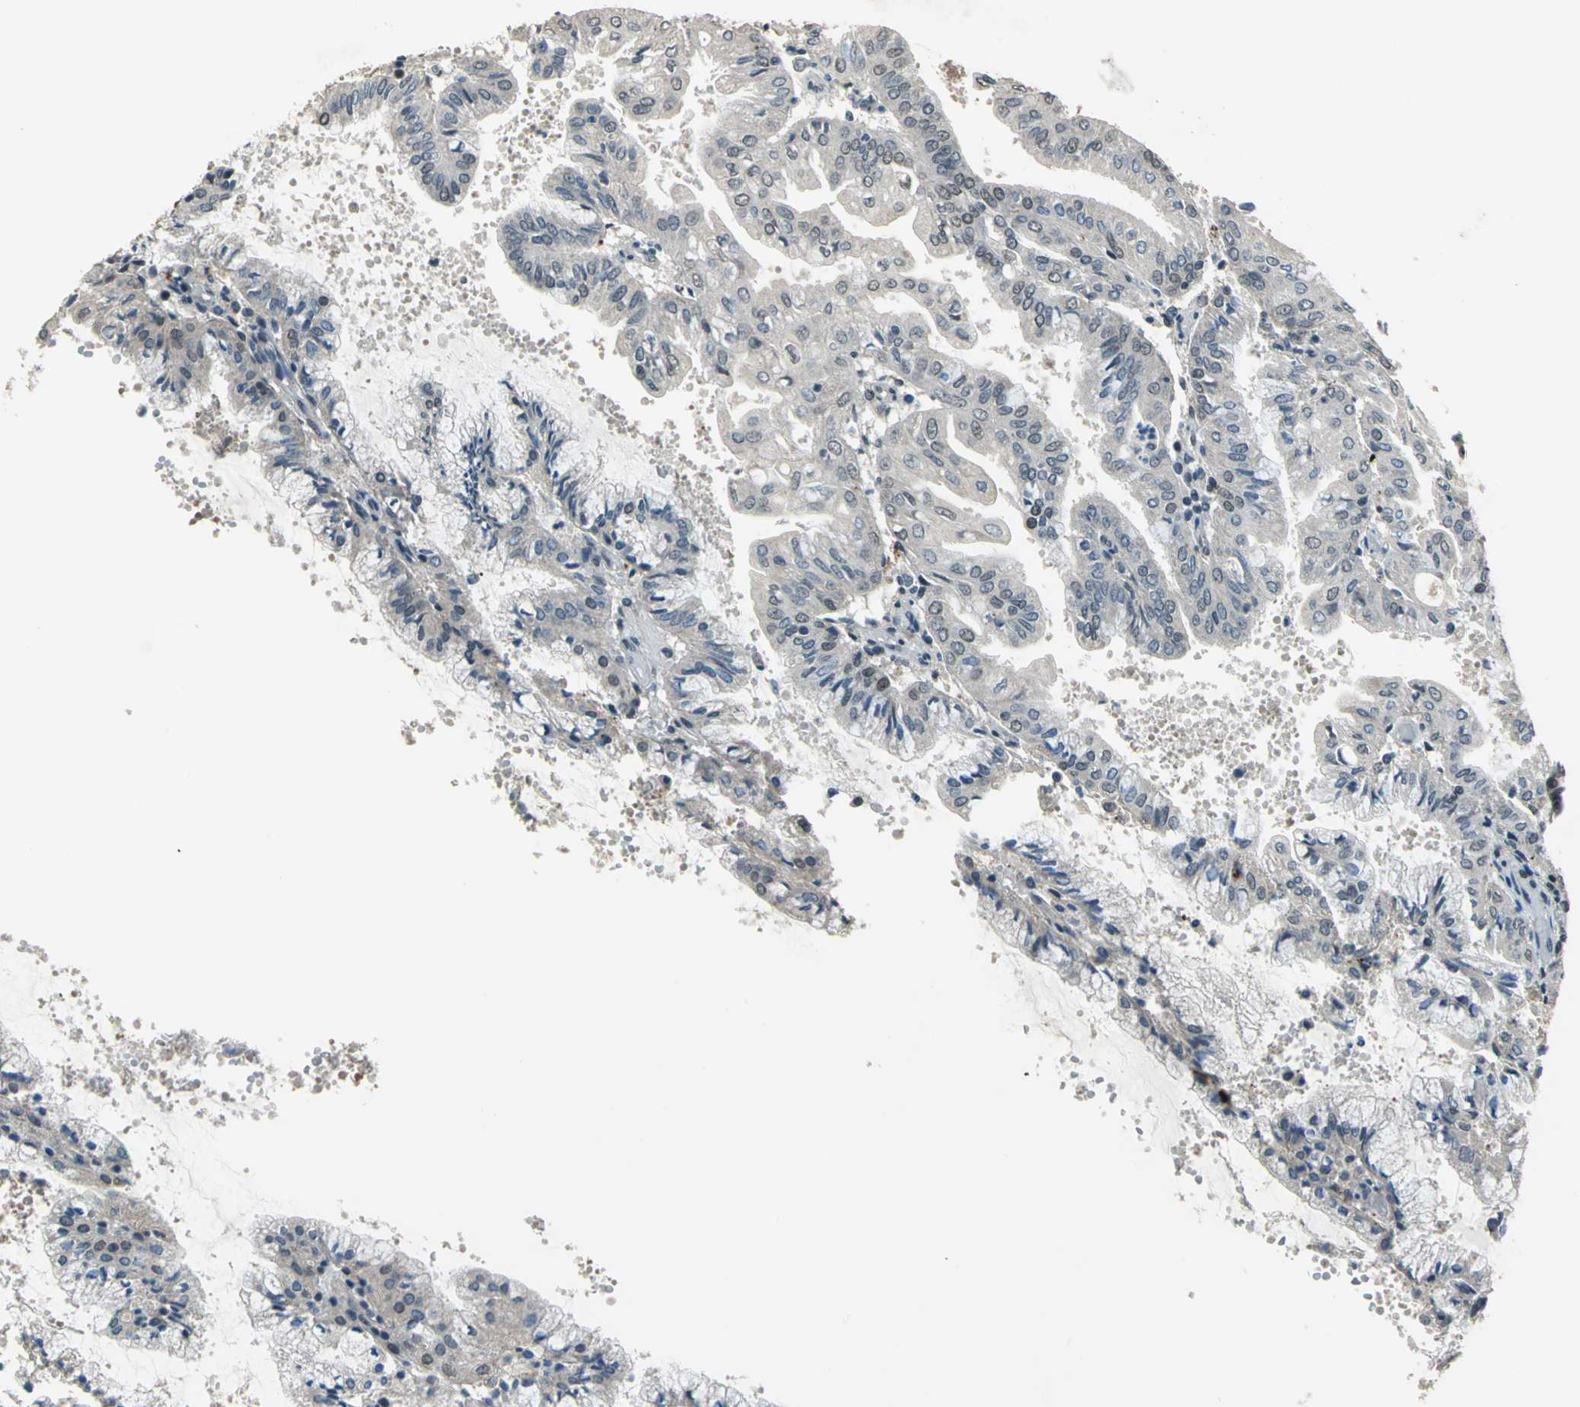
{"staining": {"intensity": "weak", "quantity": "<25%", "location": "cytoplasmic/membranous,nuclear"}, "tissue": "endometrial cancer", "cell_type": "Tumor cells", "image_type": "cancer", "snomed": [{"axis": "morphology", "description": "Adenocarcinoma, NOS"}, {"axis": "topography", "description": "Endometrium"}], "caption": "A photomicrograph of endometrial adenocarcinoma stained for a protein shows no brown staining in tumor cells.", "gene": "ELF2", "patient": {"sex": "female", "age": 63}}